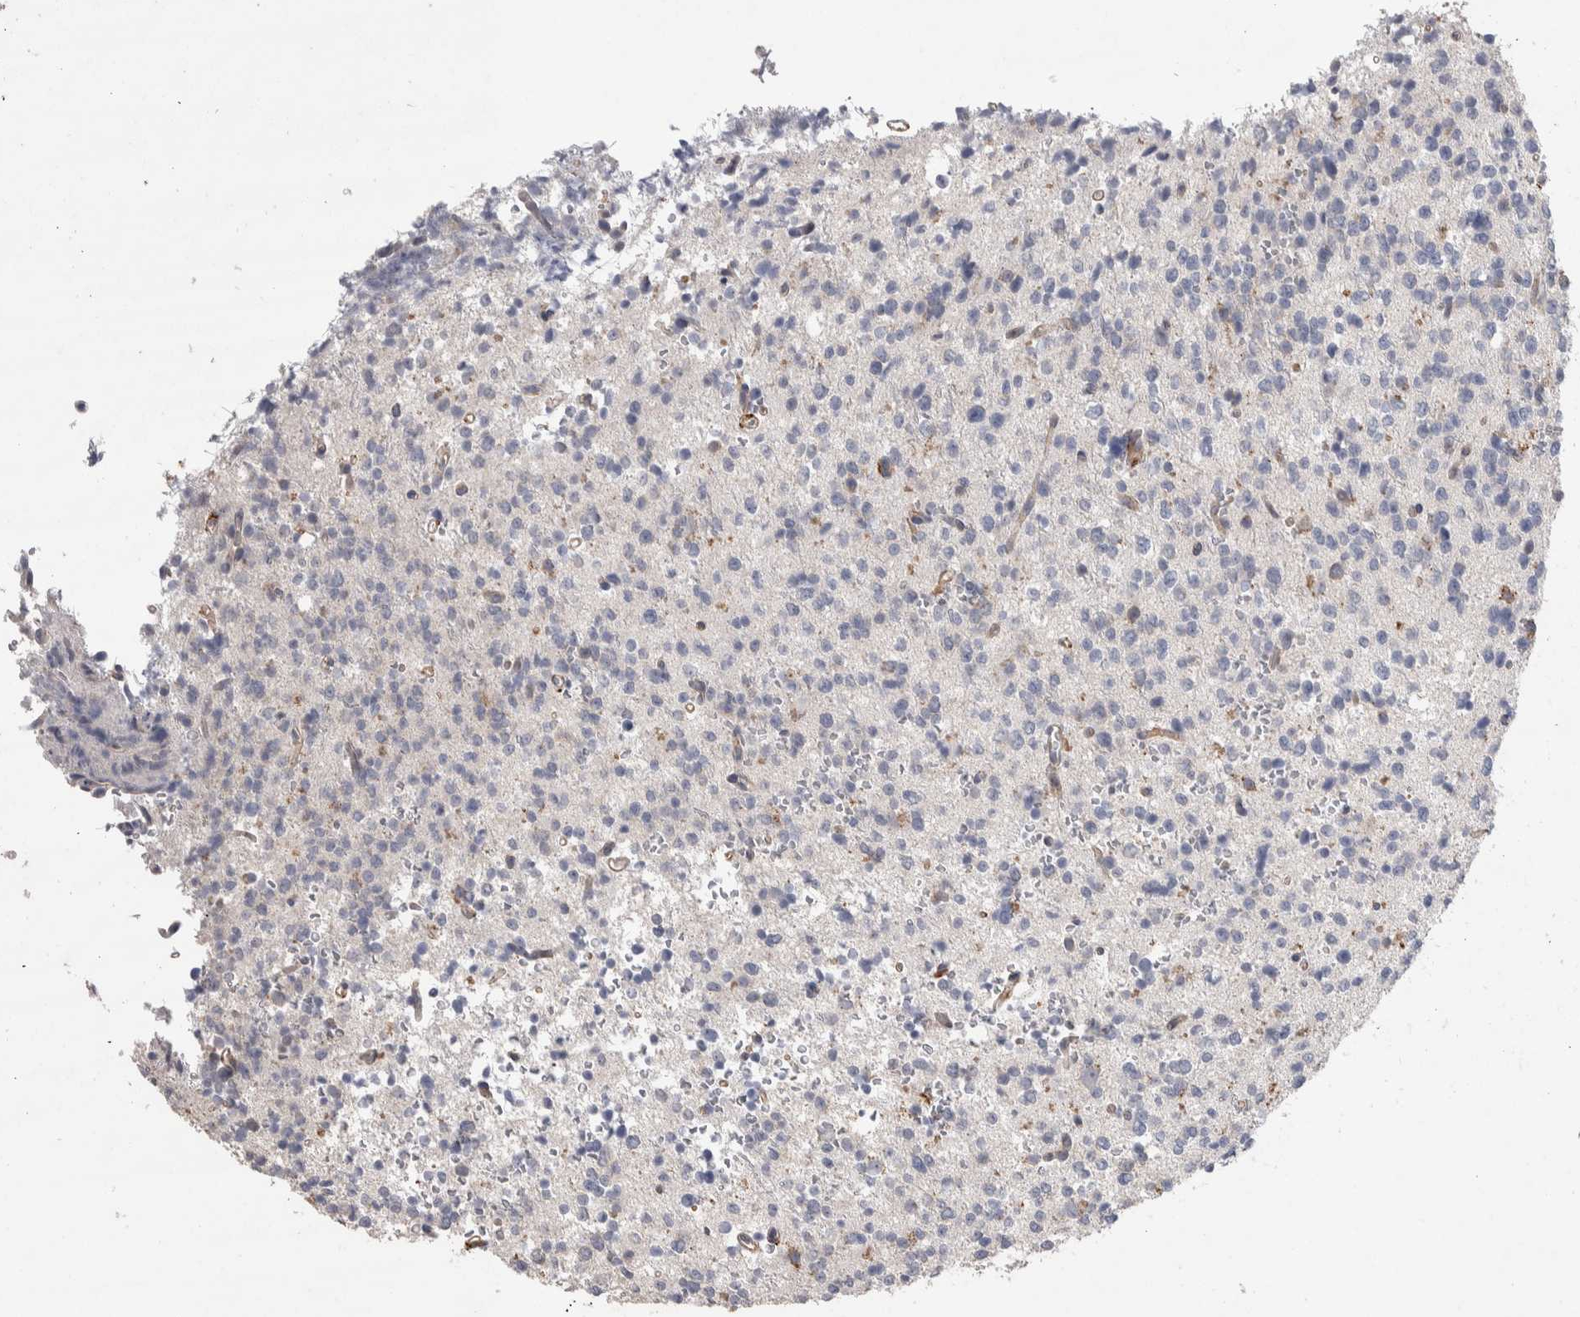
{"staining": {"intensity": "weak", "quantity": "<25%", "location": "cytoplasmic/membranous"}, "tissue": "glioma", "cell_type": "Tumor cells", "image_type": "cancer", "snomed": [{"axis": "morphology", "description": "Glioma, malignant, High grade"}, {"axis": "topography", "description": "Brain"}], "caption": "Glioma was stained to show a protein in brown. There is no significant expression in tumor cells.", "gene": "GCNA", "patient": {"sex": "female", "age": 62}}